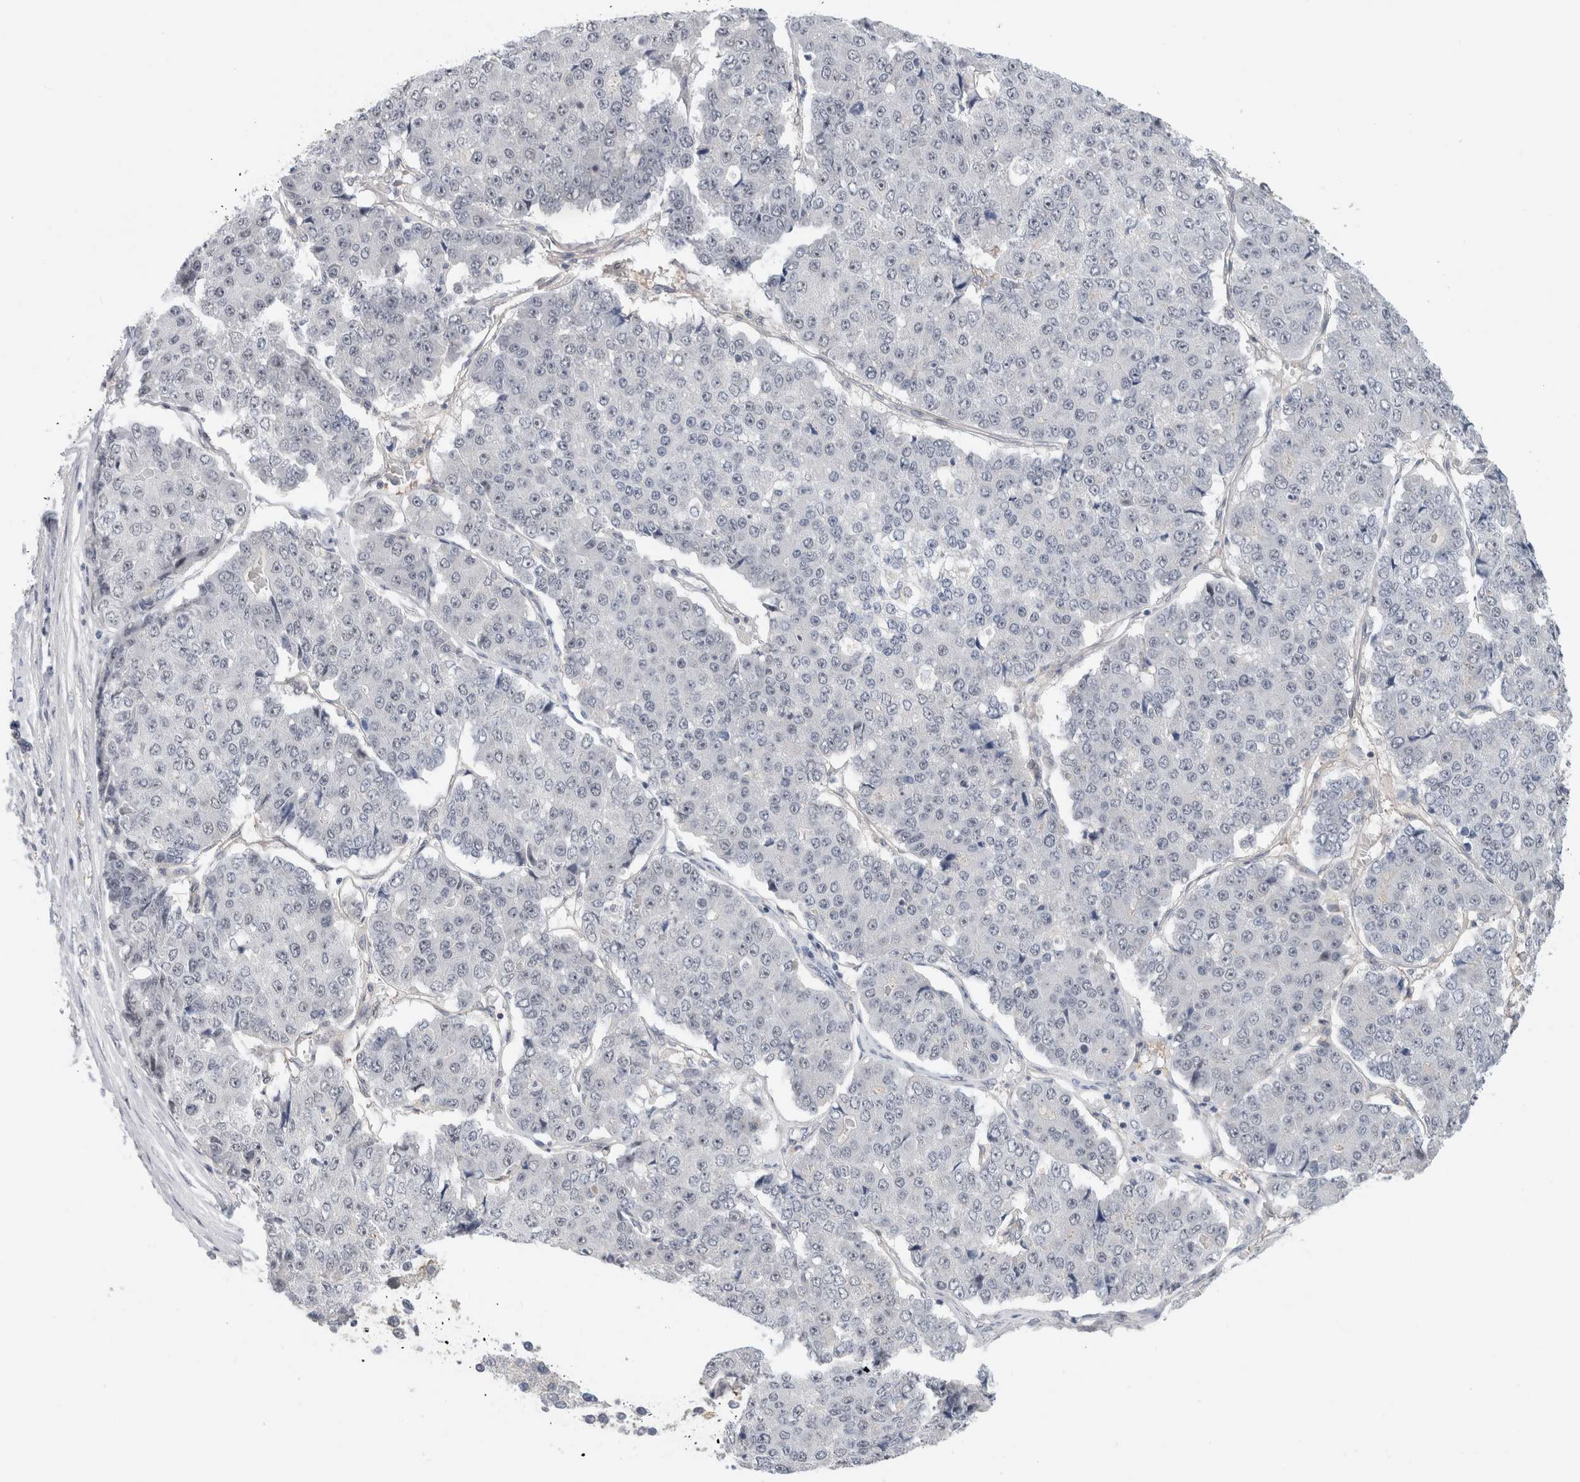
{"staining": {"intensity": "negative", "quantity": "none", "location": "none"}, "tissue": "pancreatic cancer", "cell_type": "Tumor cells", "image_type": "cancer", "snomed": [{"axis": "morphology", "description": "Adenocarcinoma, NOS"}, {"axis": "topography", "description": "Pancreas"}], "caption": "High magnification brightfield microscopy of adenocarcinoma (pancreatic) stained with DAB (3,3'-diaminobenzidine) (brown) and counterstained with hematoxylin (blue): tumor cells show no significant positivity.", "gene": "HCN3", "patient": {"sex": "male", "age": 50}}